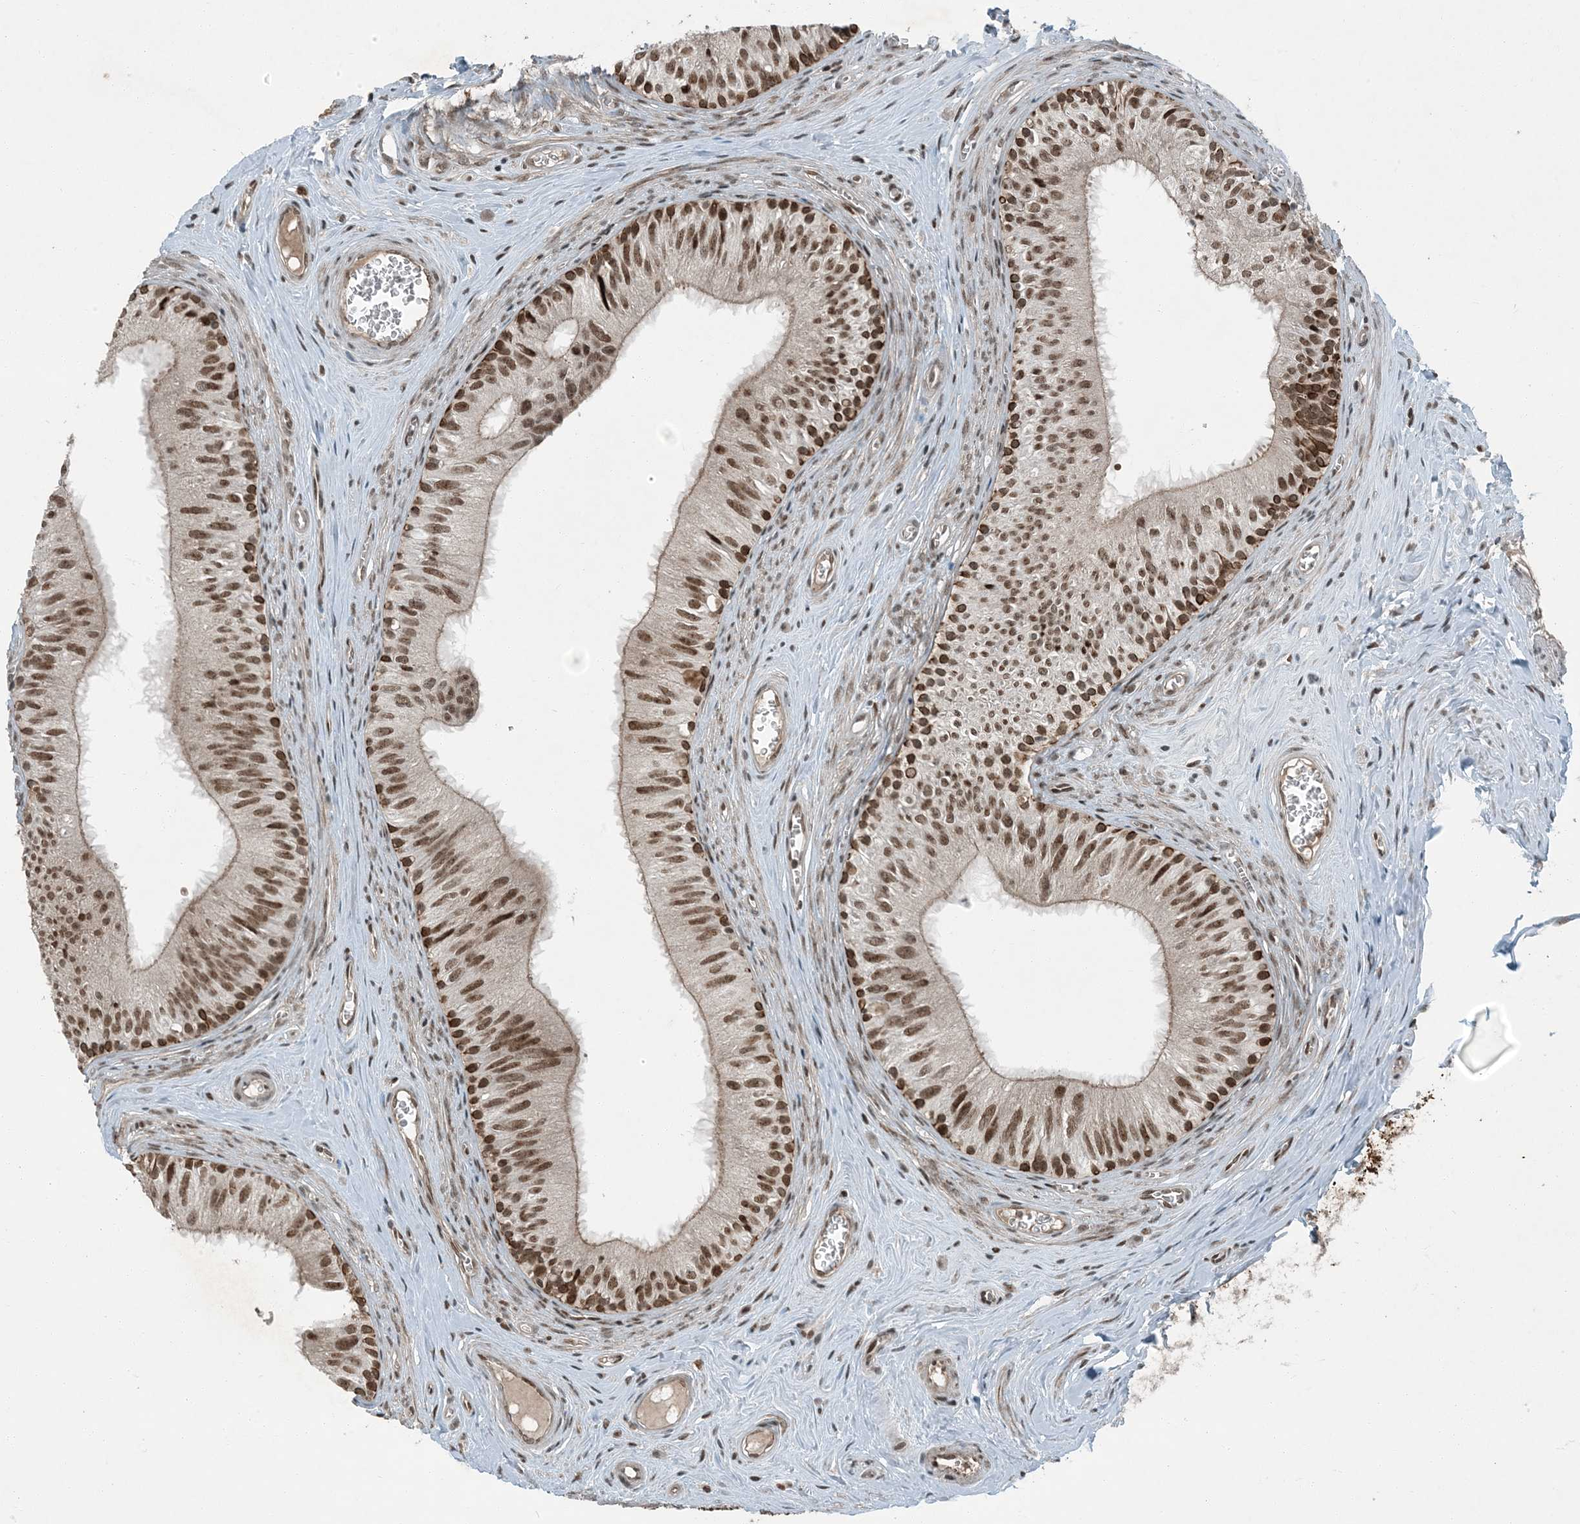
{"staining": {"intensity": "strong", "quantity": ">75%", "location": "nuclear"}, "tissue": "epididymis", "cell_type": "Glandular cells", "image_type": "normal", "snomed": [{"axis": "morphology", "description": "Normal tissue, NOS"}, {"axis": "topography", "description": "Epididymis"}], "caption": "Epididymis stained for a protein demonstrates strong nuclear positivity in glandular cells. Nuclei are stained in blue.", "gene": "TRAPPC12", "patient": {"sex": "male", "age": 46}}